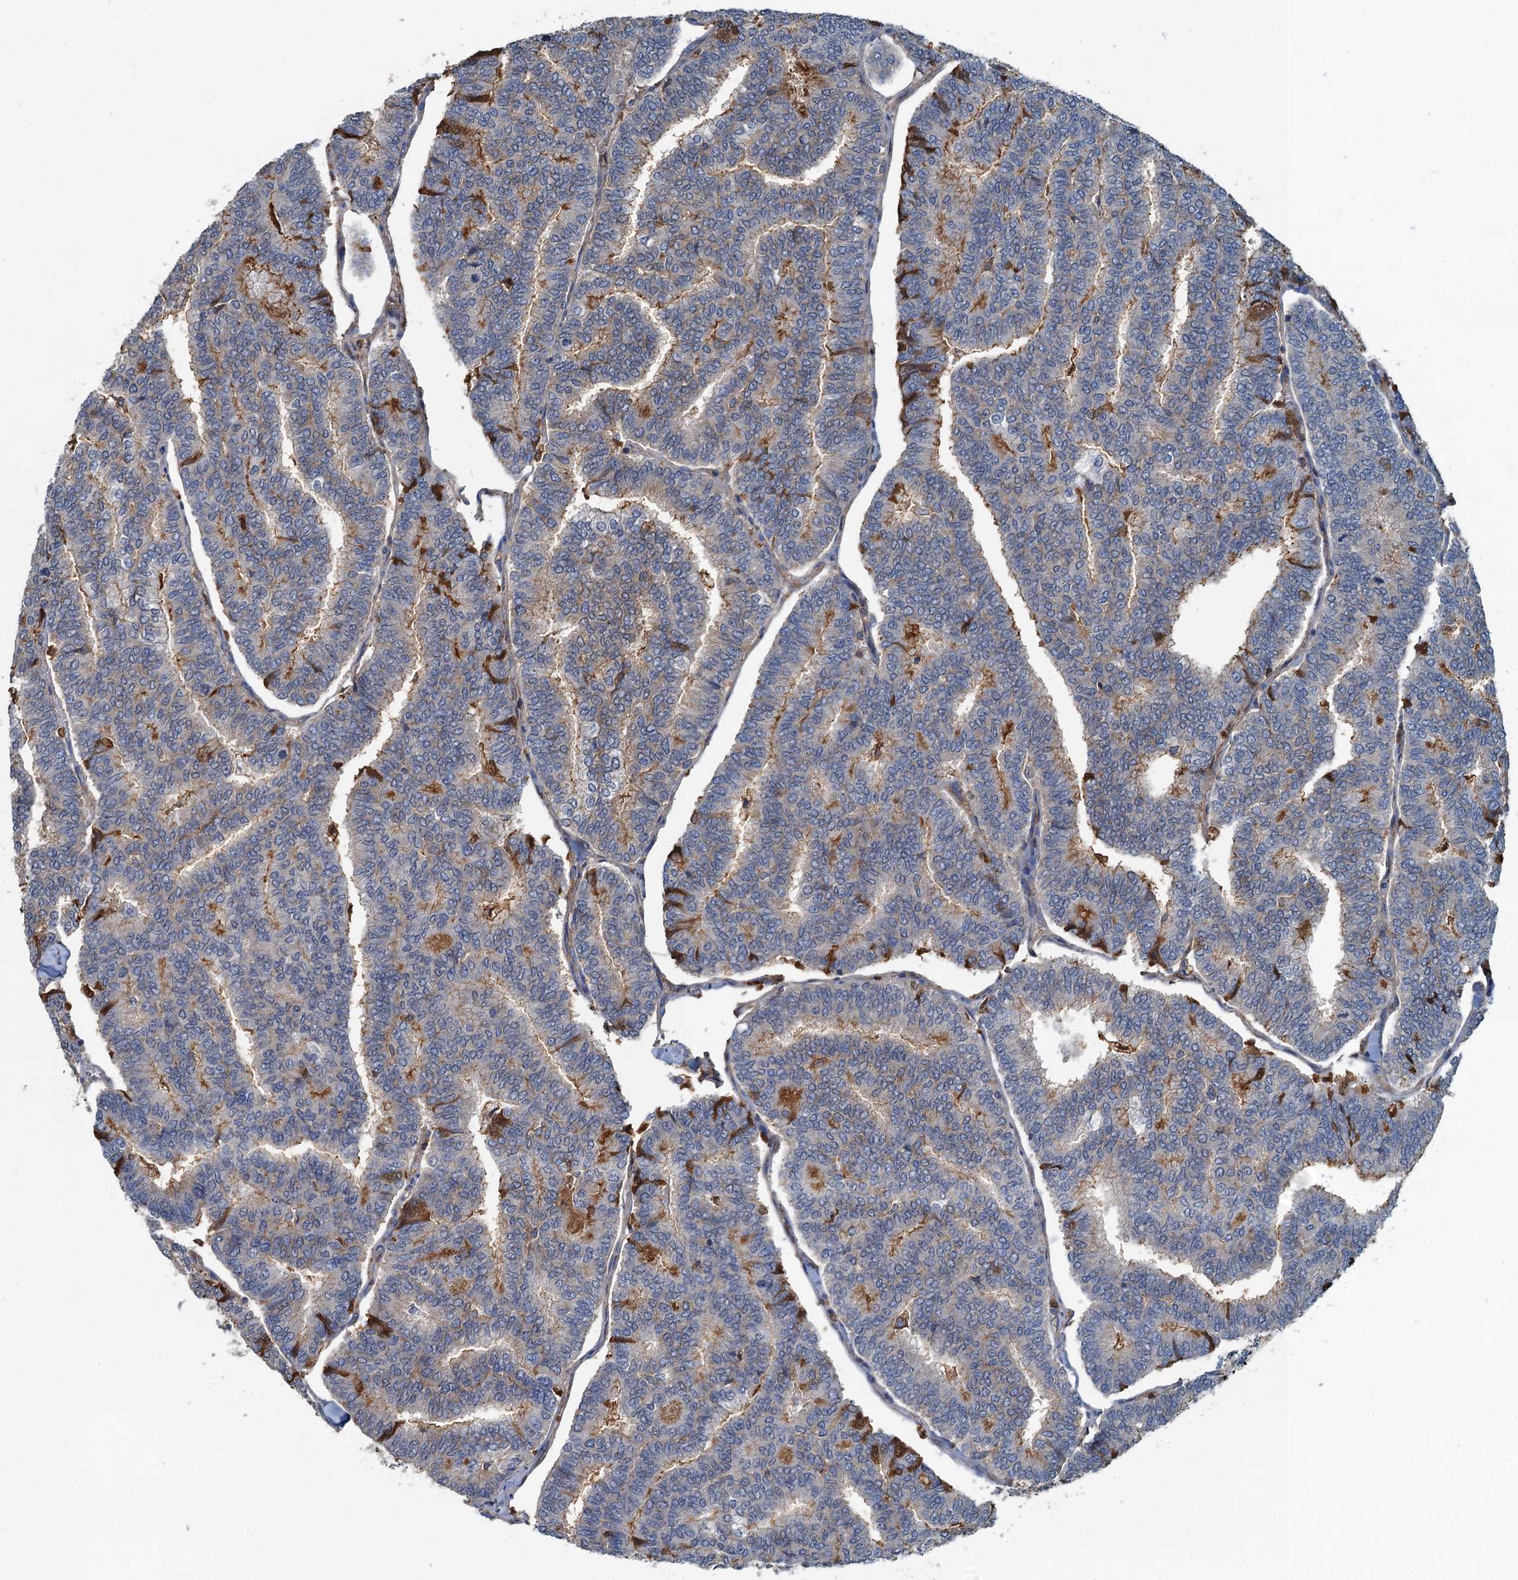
{"staining": {"intensity": "moderate", "quantity": "<25%", "location": "cytoplasmic/membranous"}, "tissue": "thyroid cancer", "cell_type": "Tumor cells", "image_type": "cancer", "snomed": [{"axis": "morphology", "description": "Papillary adenocarcinoma, NOS"}, {"axis": "topography", "description": "Thyroid gland"}], "caption": "The micrograph displays staining of thyroid cancer, revealing moderate cytoplasmic/membranous protein expression (brown color) within tumor cells. The staining is performed using DAB (3,3'-diaminobenzidine) brown chromogen to label protein expression. The nuclei are counter-stained blue using hematoxylin.", "gene": "LSM14B", "patient": {"sex": "female", "age": 35}}